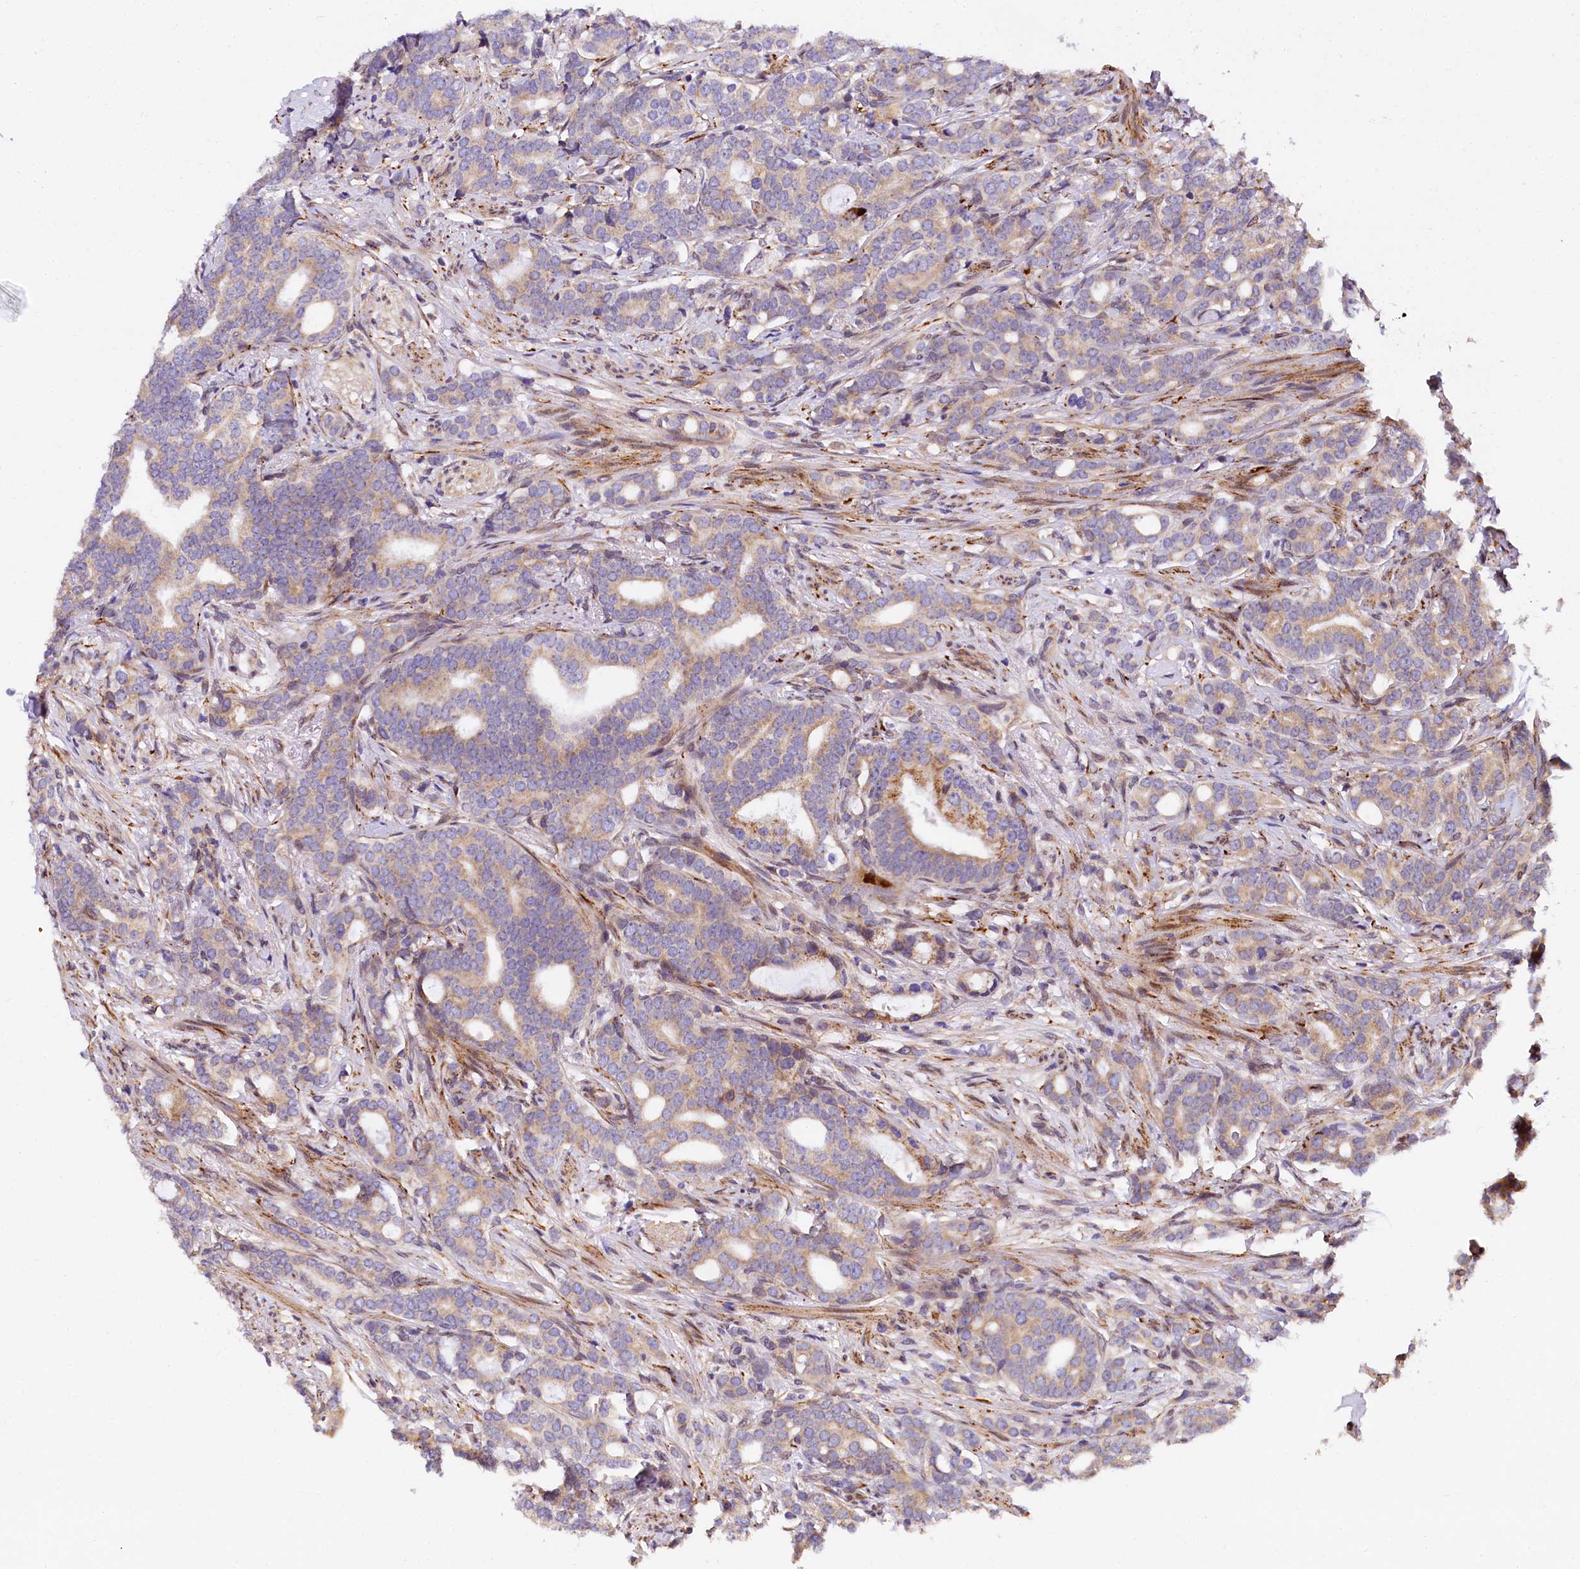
{"staining": {"intensity": "moderate", "quantity": "<25%", "location": "cytoplasmic/membranous"}, "tissue": "prostate cancer", "cell_type": "Tumor cells", "image_type": "cancer", "snomed": [{"axis": "morphology", "description": "Adenocarcinoma, Low grade"}, {"axis": "topography", "description": "Prostate"}], "caption": "IHC of human prostate low-grade adenocarcinoma displays low levels of moderate cytoplasmic/membranous staining in about <25% of tumor cells. (Stains: DAB in brown, nuclei in blue, Microscopy: brightfield microscopy at high magnification).", "gene": "SUPV3L1", "patient": {"sex": "male", "age": 71}}